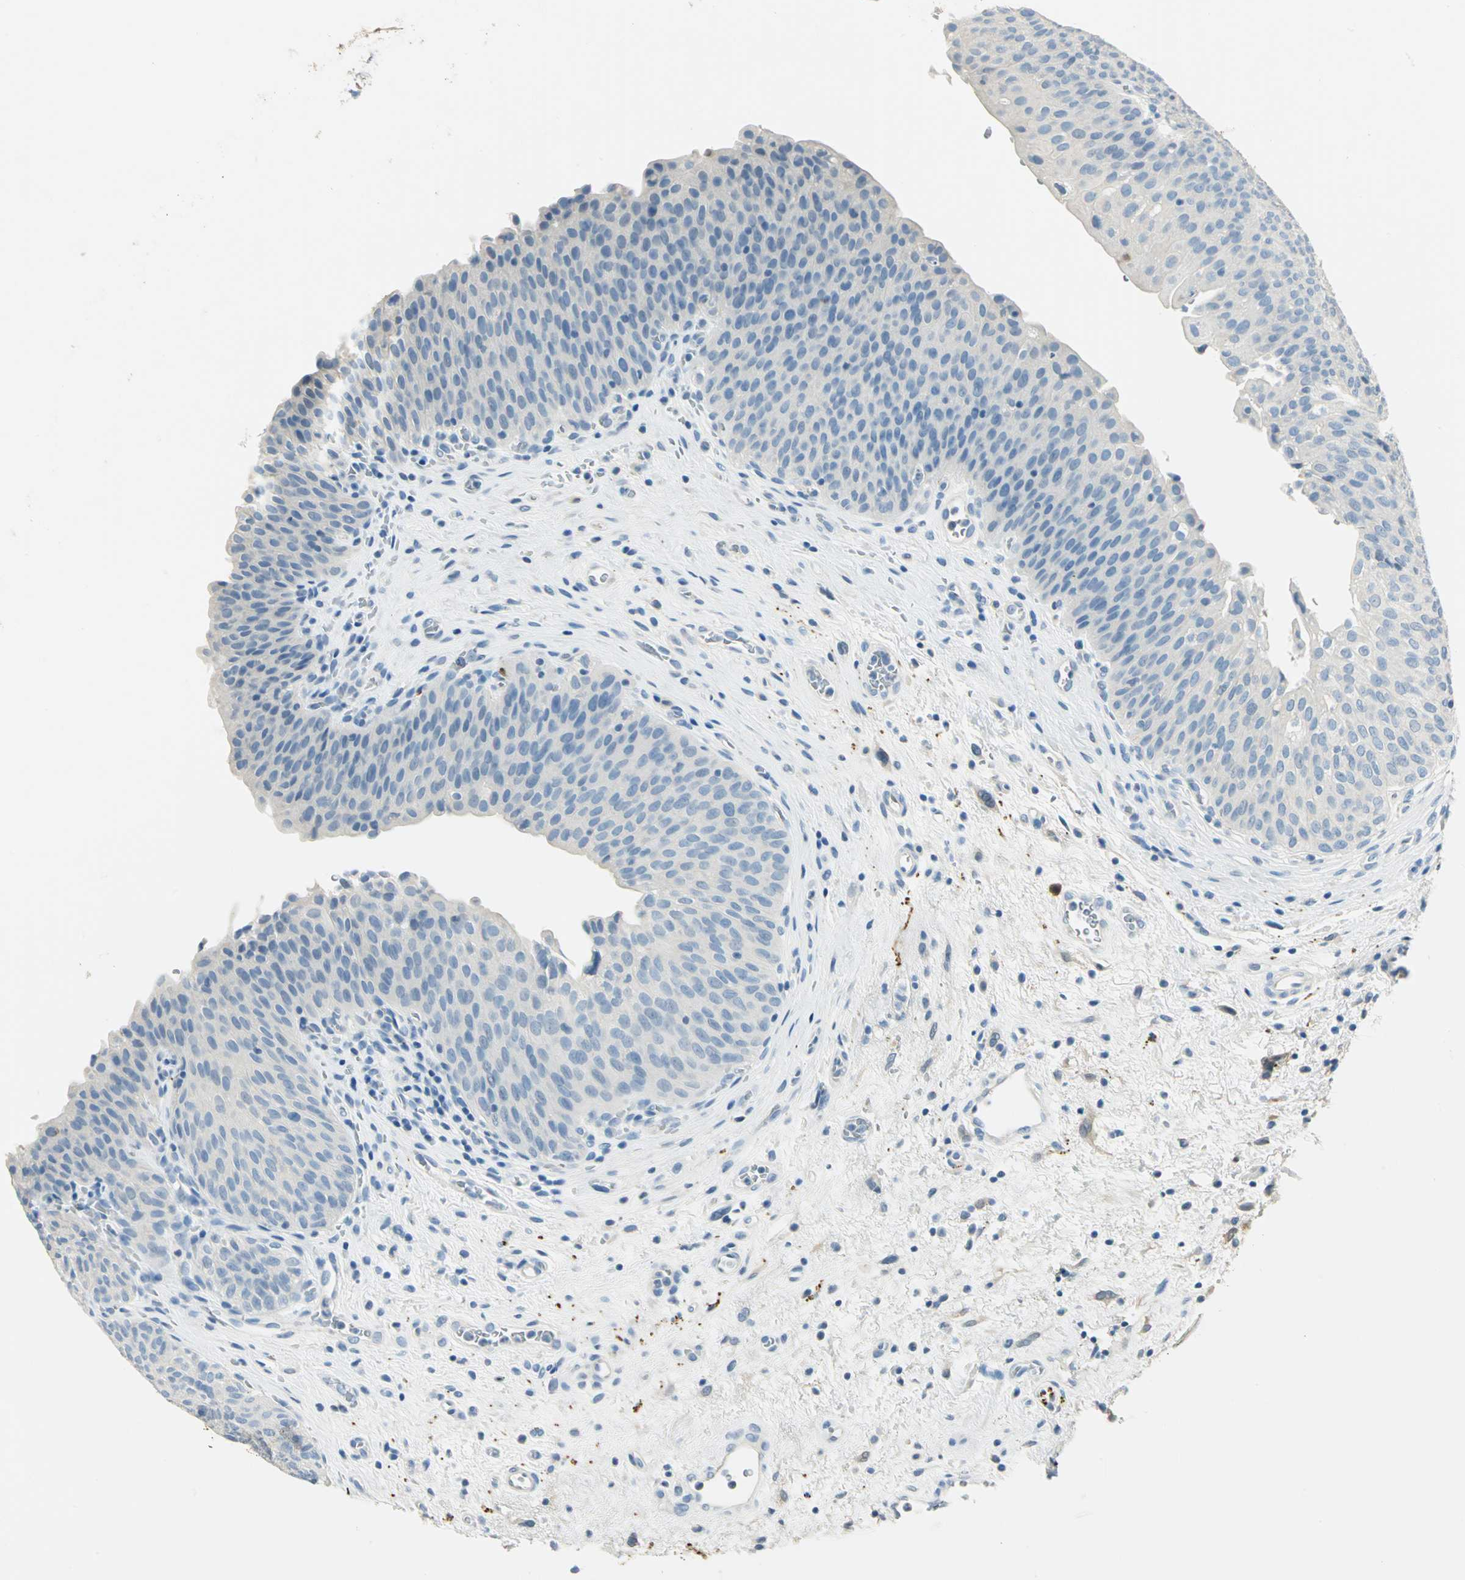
{"staining": {"intensity": "negative", "quantity": "none", "location": "none"}, "tissue": "urinary bladder", "cell_type": "Urothelial cells", "image_type": "normal", "snomed": [{"axis": "morphology", "description": "Normal tissue, NOS"}, {"axis": "morphology", "description": "Dysplasia, NOS"}, {"axis": "topography", "description": "Urinary bladder"}], "caption": "Urothelial cells are negative for brown protein staining in benign urinary bladder. (Immunohistochemistry (ihc), brightfield microscopy, high magnification).", "gene": "UCHL1", "patient": {"sex": "male", "age": 35}}